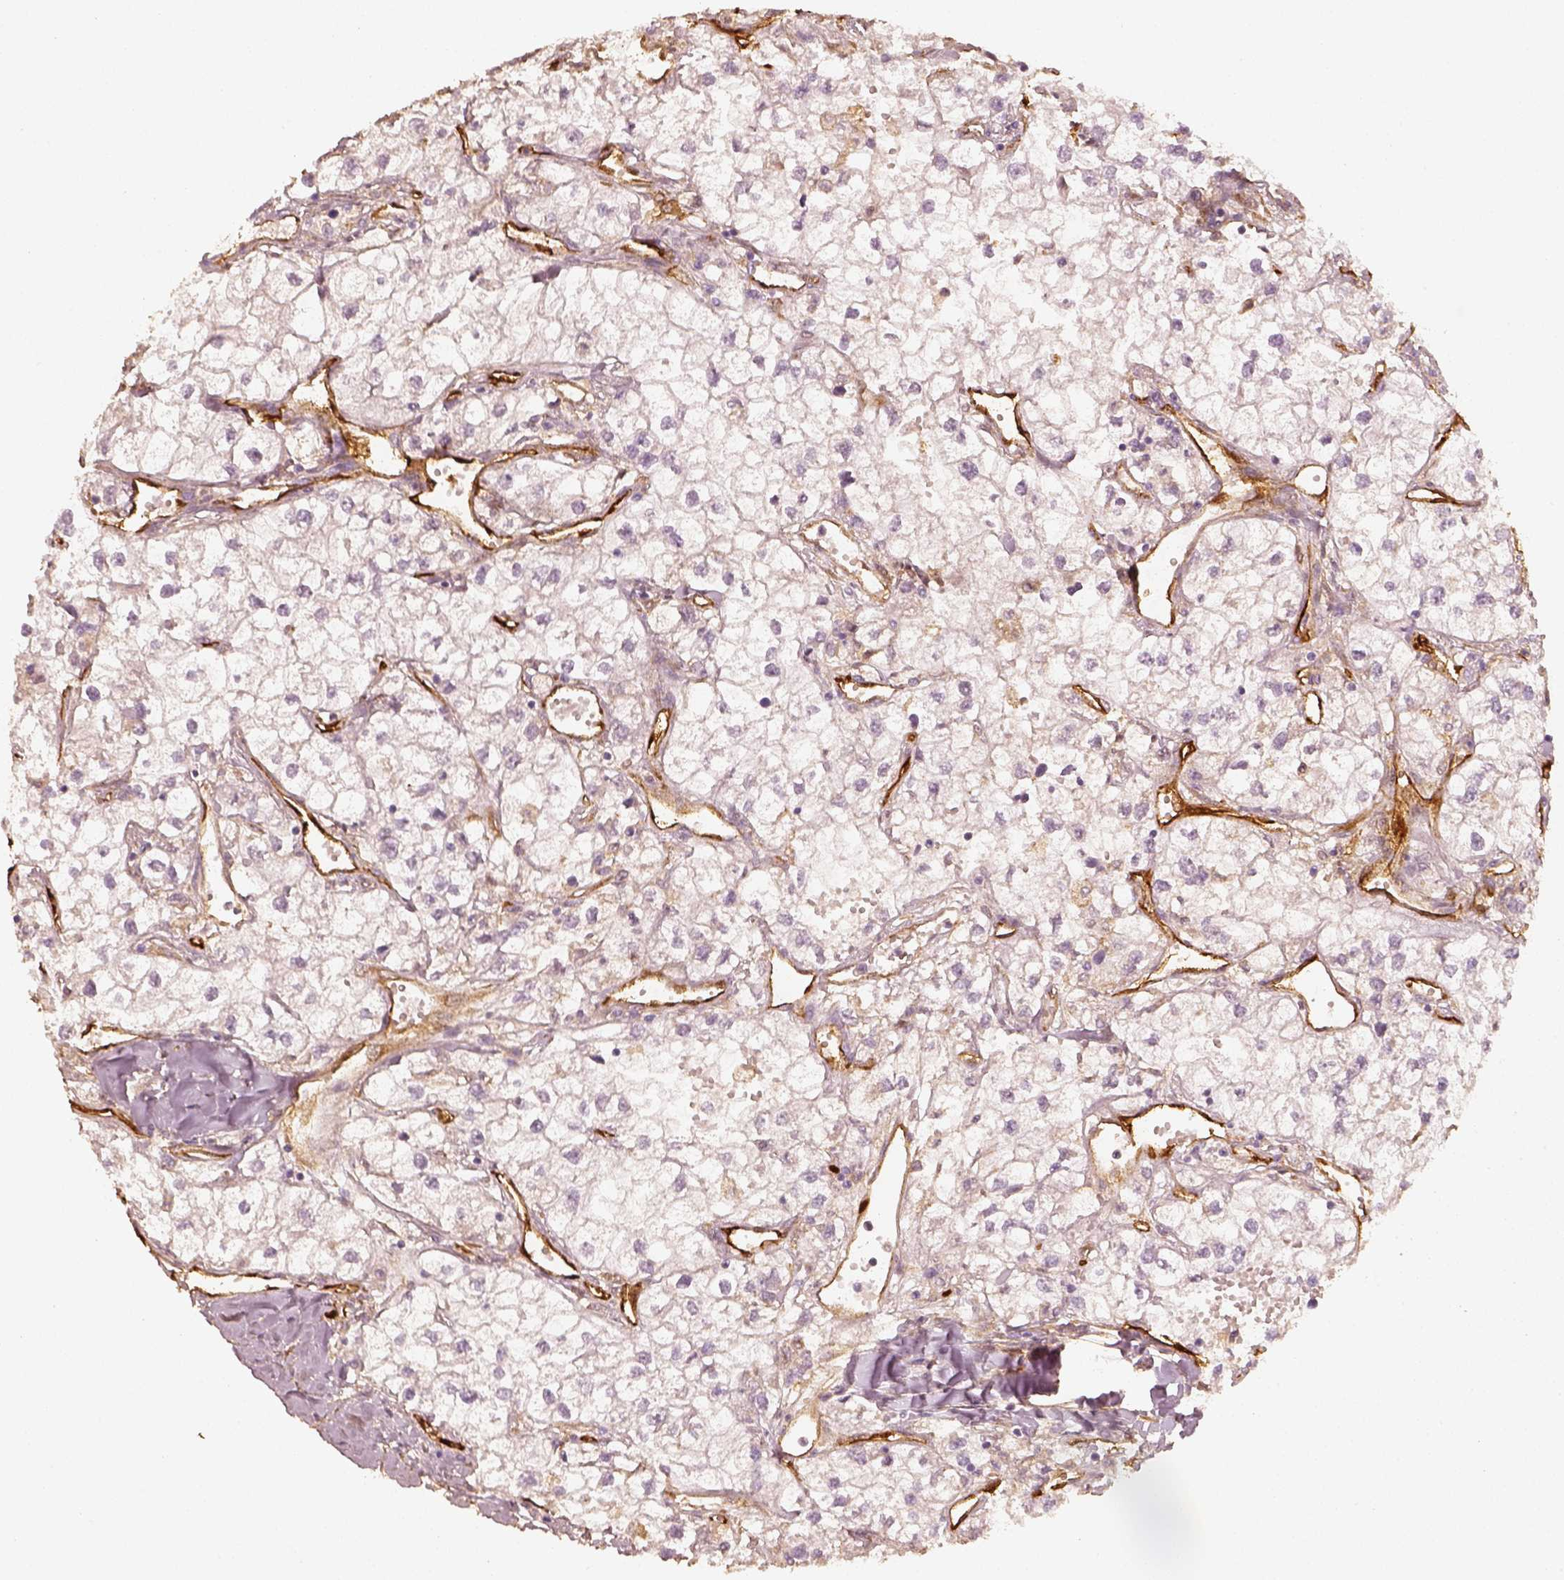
{"staining": {"intensity": "negative", "quantity": "none", "location": "none"}, "tissue": "renal cancer", "cell_type": "Tumor cells", "image_type": "cancer", "snomed": [{"axis": "morphology", "description": "Adenocarcinoma, NOS"}, {"axis": "topography", "description": "Kidney"}], "caption": "Protein analysis of renal cancer displays no significant expression in tumor cells.", "gene": "FSCN1", "patient": {"sex": "male", "age": 59}}